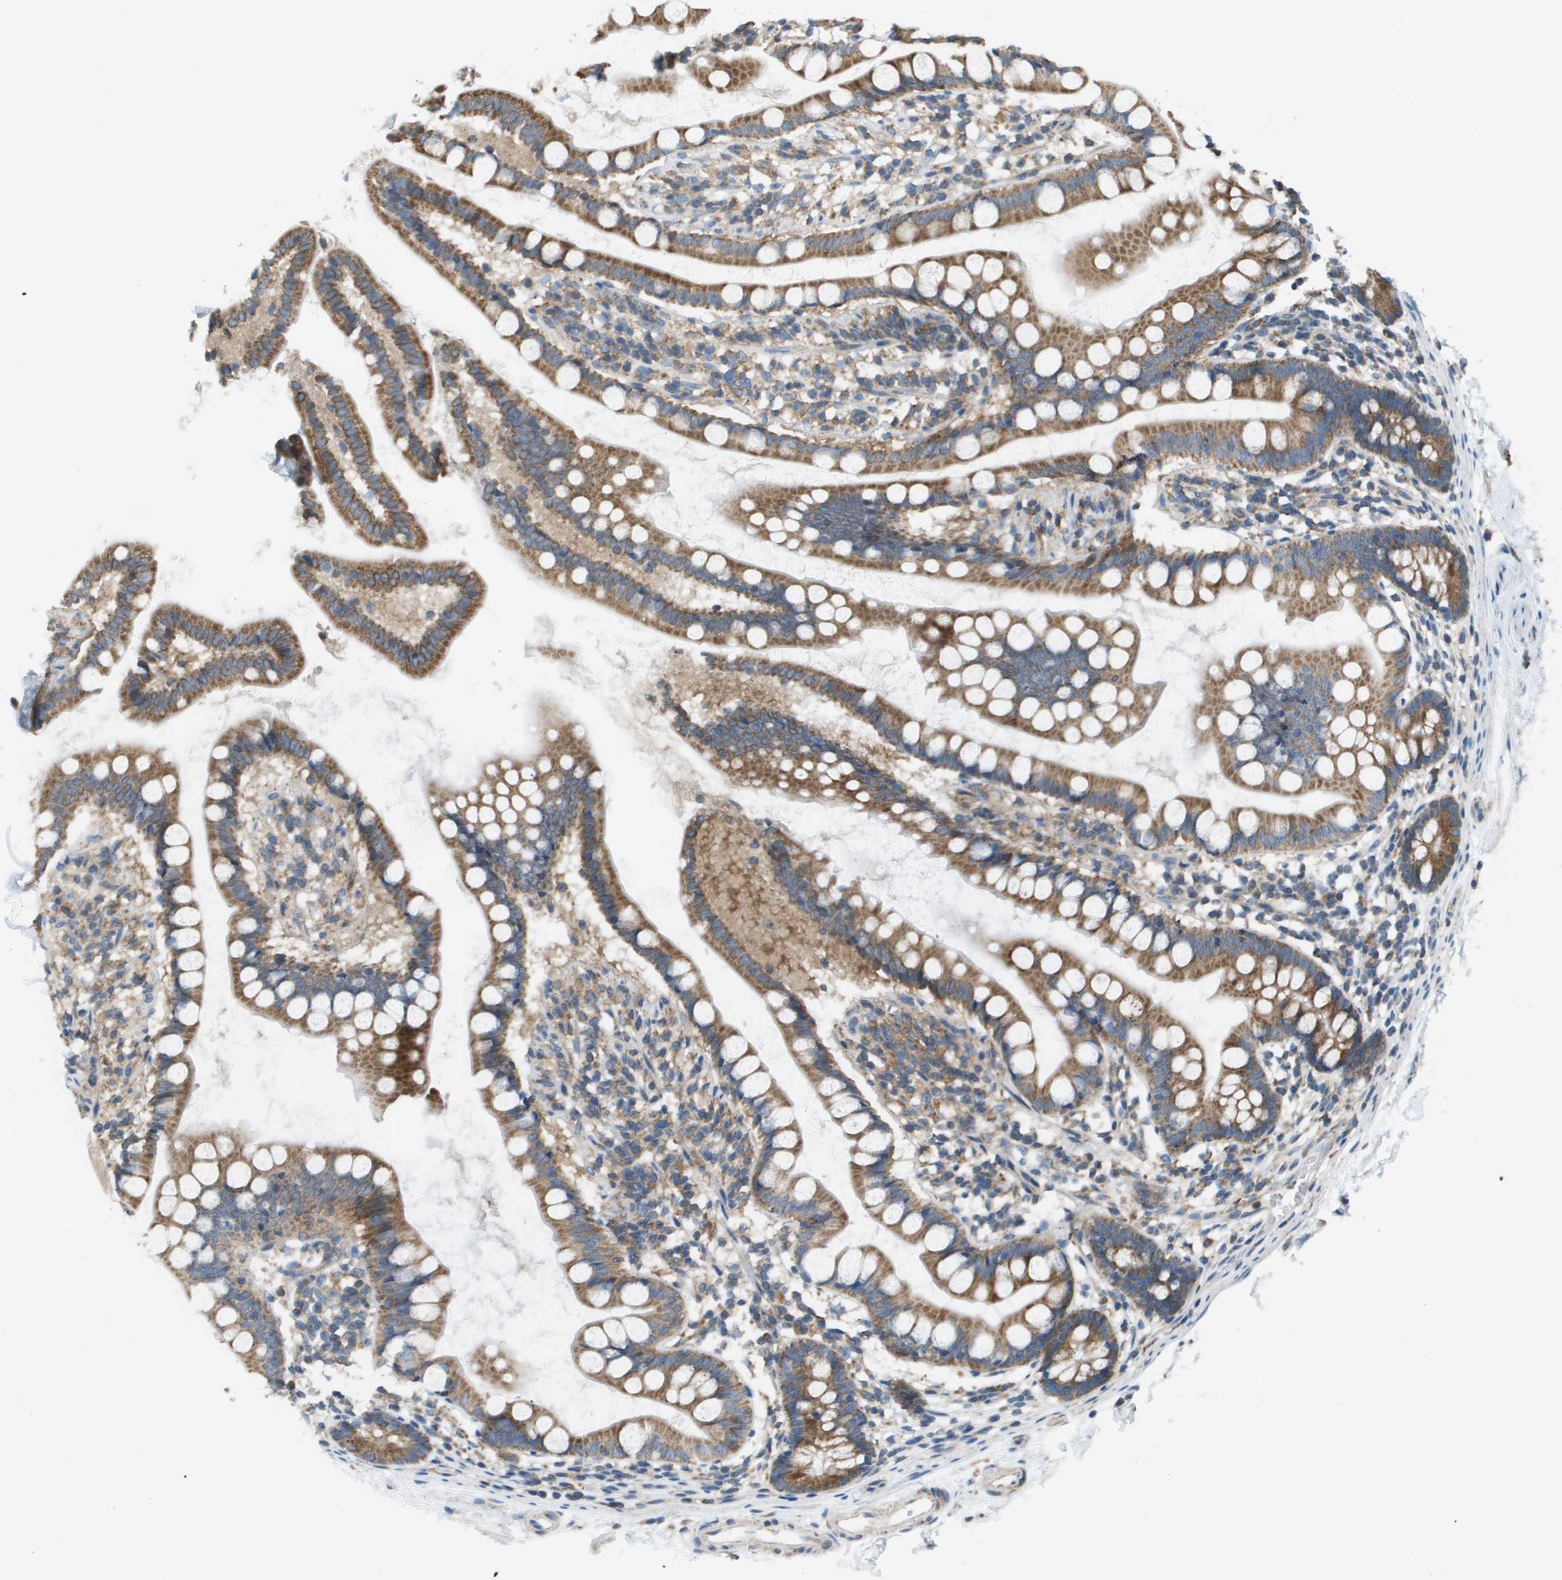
{"staining": {"intensity": "moderate", "quantity": ">75%", "location": "cytoplasmic/membranous"}, "tissue": "small intestine", "cell_type": "Glandular cells", "image_type": "normal", "snomed": [{"axis": "morphology", "description": "Normal tissue, NOS"}, {"axis": "topography", "description": "Small intestine"}], "caption": "Glandular cells show moderate cytoplasmic/membranous positivity in about >75% of cells in unremarkable small intestine. (DAB (3,3'-diaminobenzidine) IHC with brightfield microscopy, high magnification).", "gene": "TAOK3", "patient": {"sex": "female", "age": 84}}